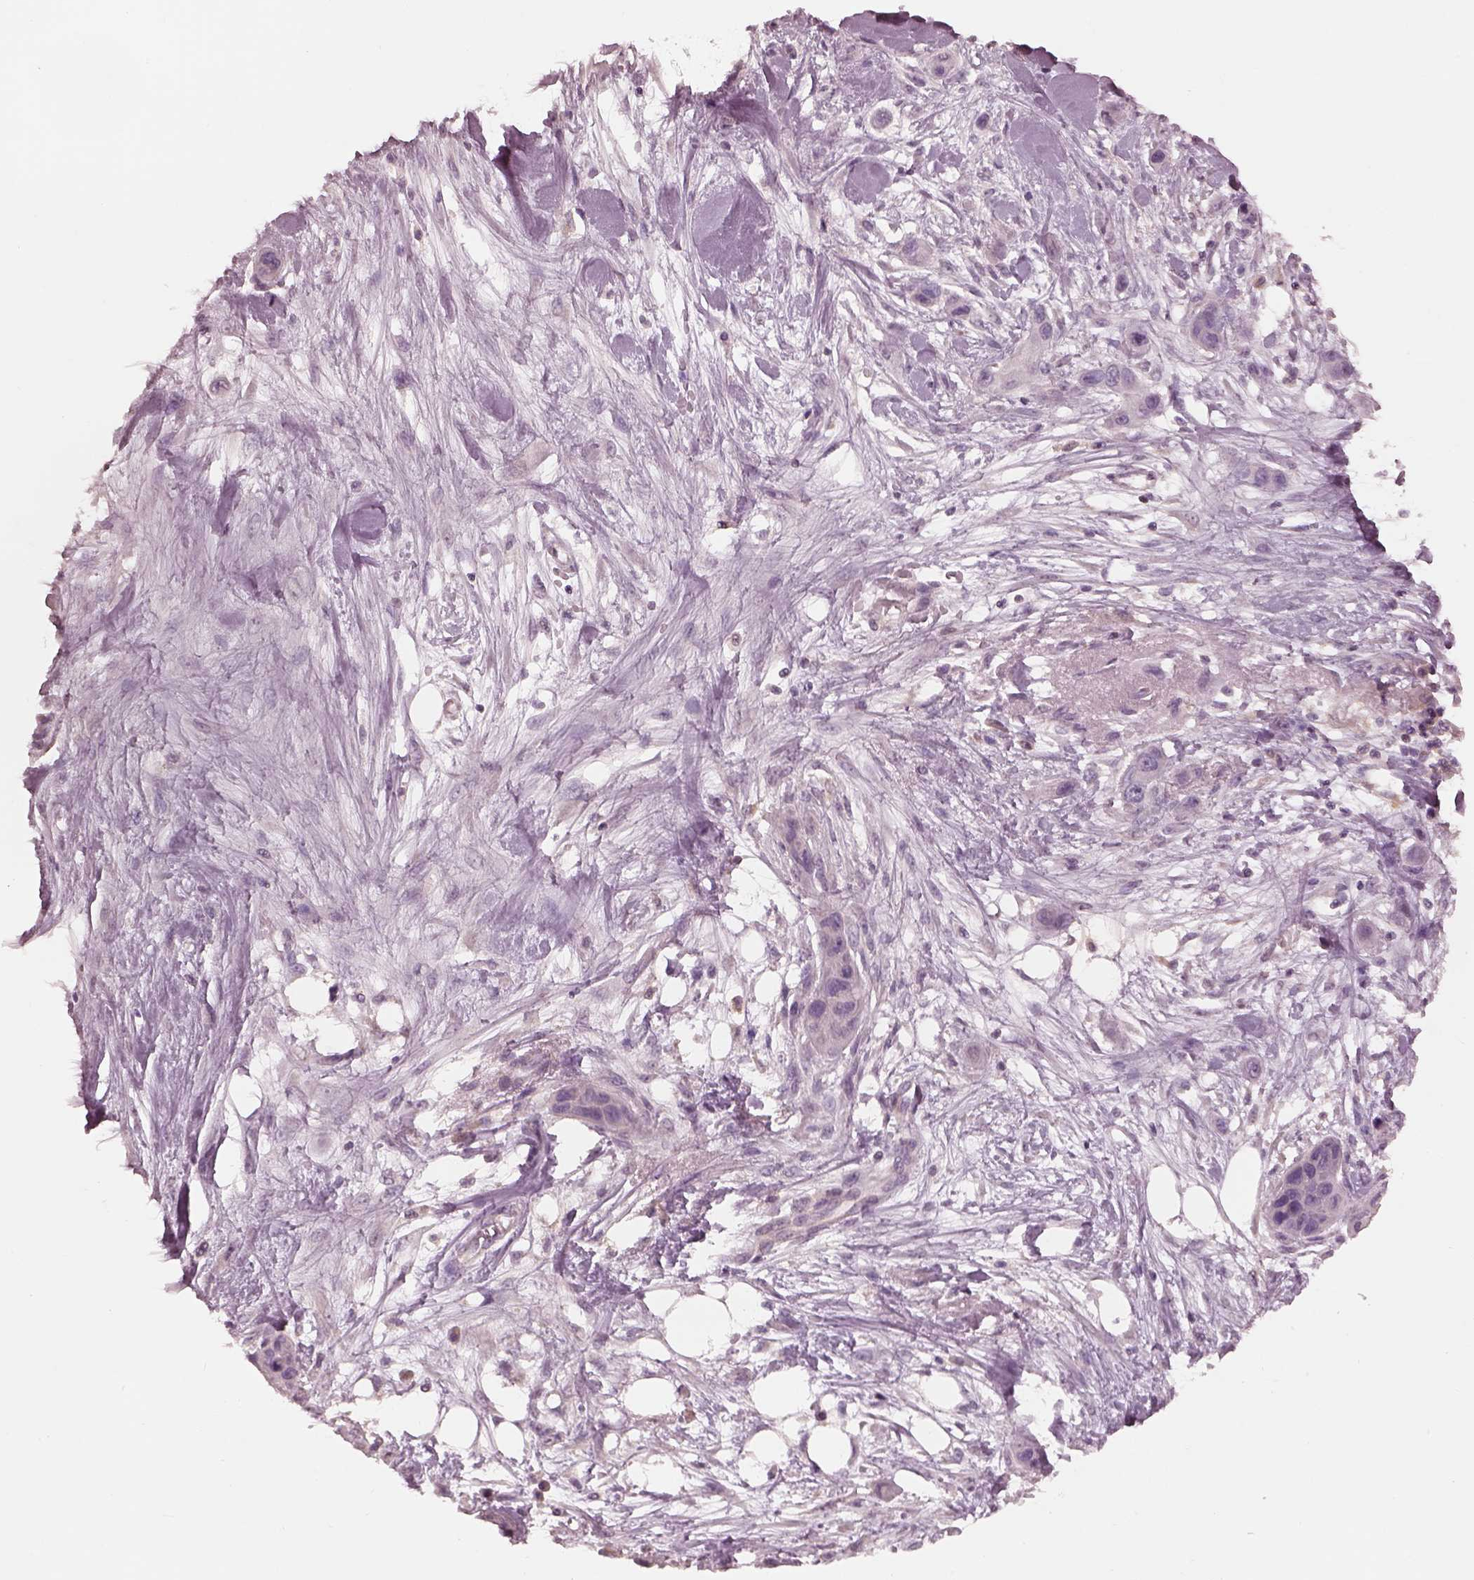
{"staining": {"intensity": "negative", "quantity": "none", "location": "none"}, "tissue": "skin cancer", "cell_type": "Tumor cells", "image_type": "cancer", "snomed": [{"axis": "morphology", "description": "Squamous cell carcinoma, NOS"}, {"axis": "topography", "description": "Skin"}], "caption": "IHC photomicrograph of human skin squamous cell carcinoma stained for a protein (brown), which shows no staining in tumor cells. (DAB immunohistochemistry, high magnification).", "gene": "PRKACG", "patient": {"sex": "male", "age": 79}}